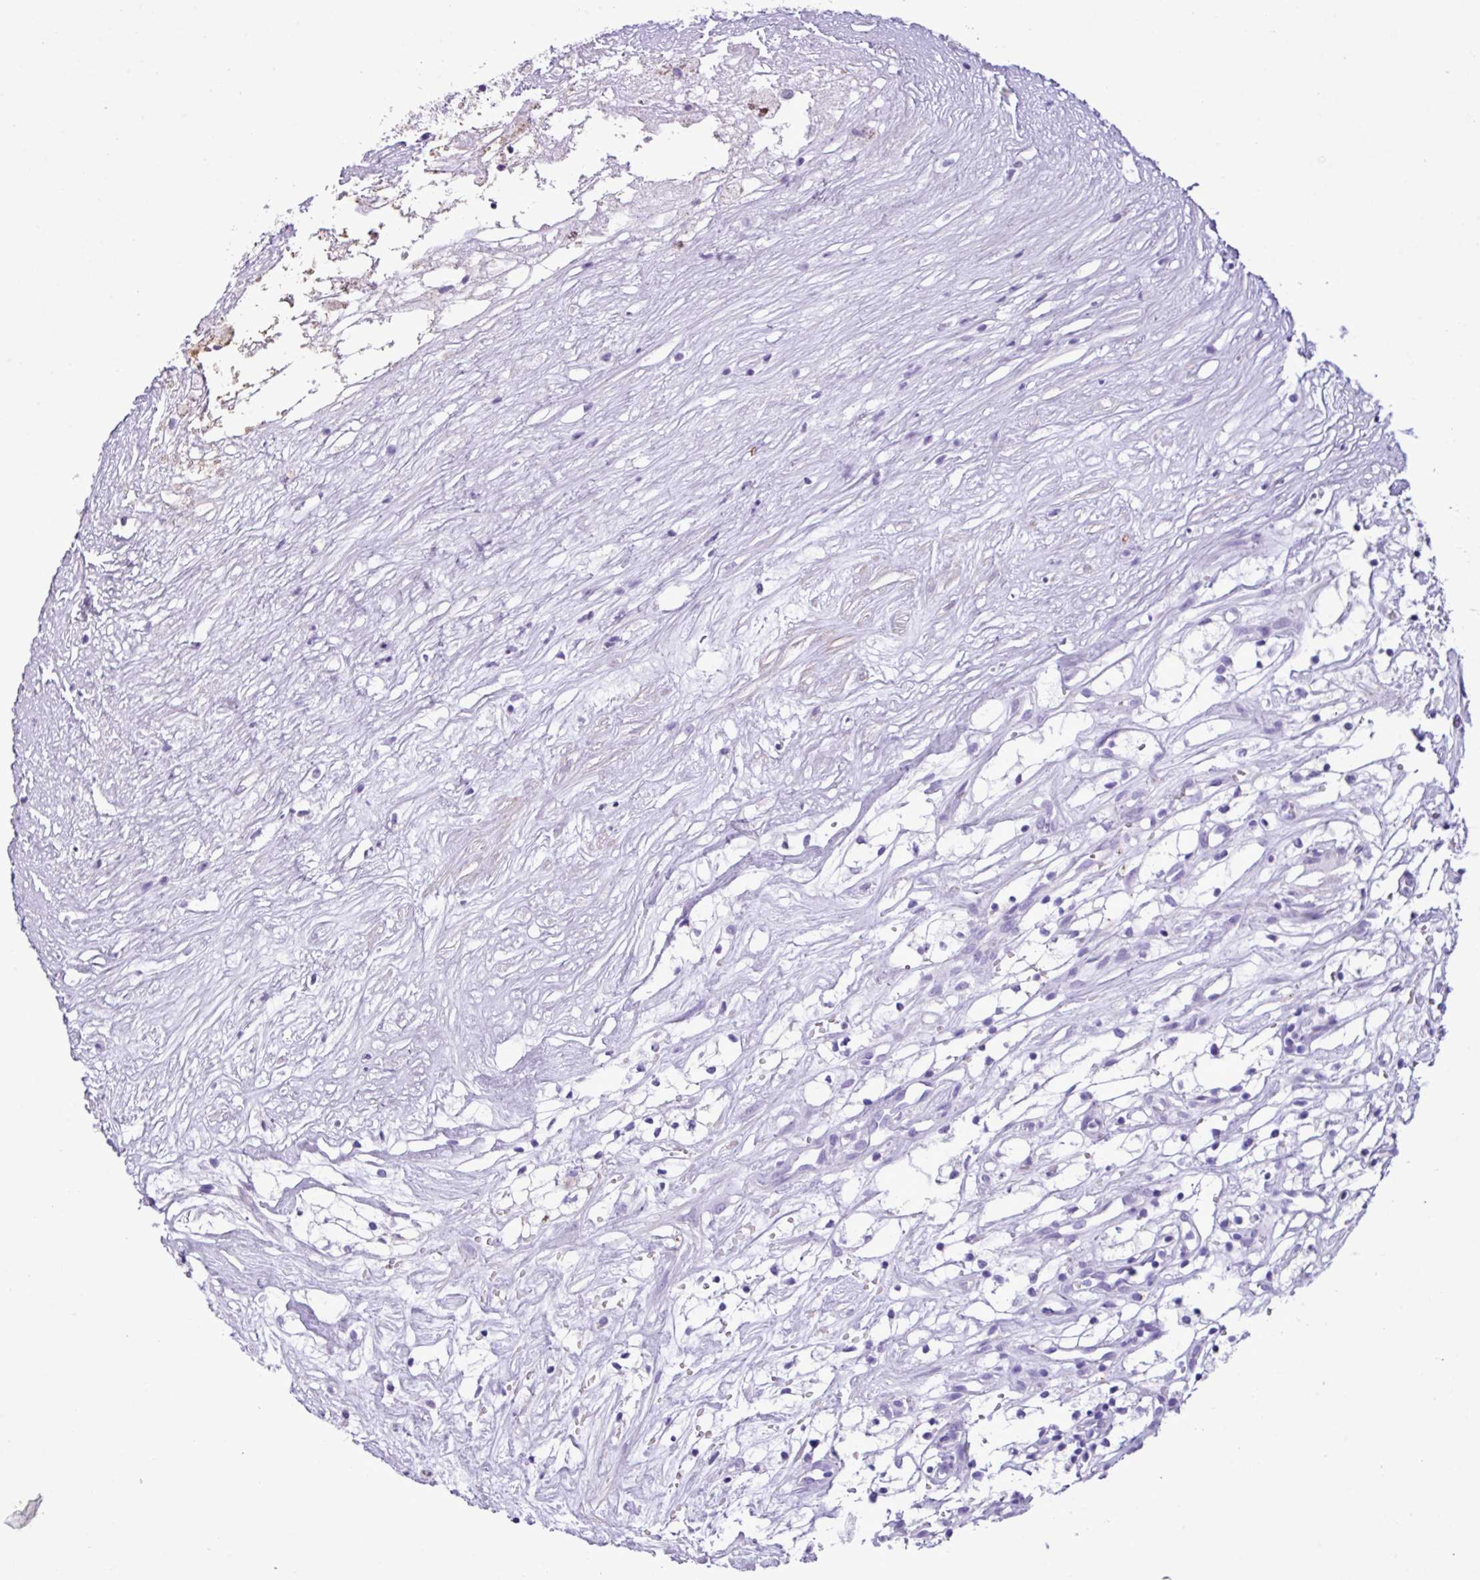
{"staining": {"intensity": "negative", "quantity": "none", "location": "none"}, "tissue": "renal cancer", "cell_type": "Tumor cells", "image_type": "cancer", "snomed": [{"axis": "morphology", "description": "Adenocarcinoma, NOS"}, {"axis": "topography", "description": "Kidney"}], "caption": "Tumor cells are negative for brown protein staining in adenocarcinoma (renal). Nuclei are stained in blue.", "gene": "ZSCAN5A", "patient": {"sex": "male", "age": 59}}